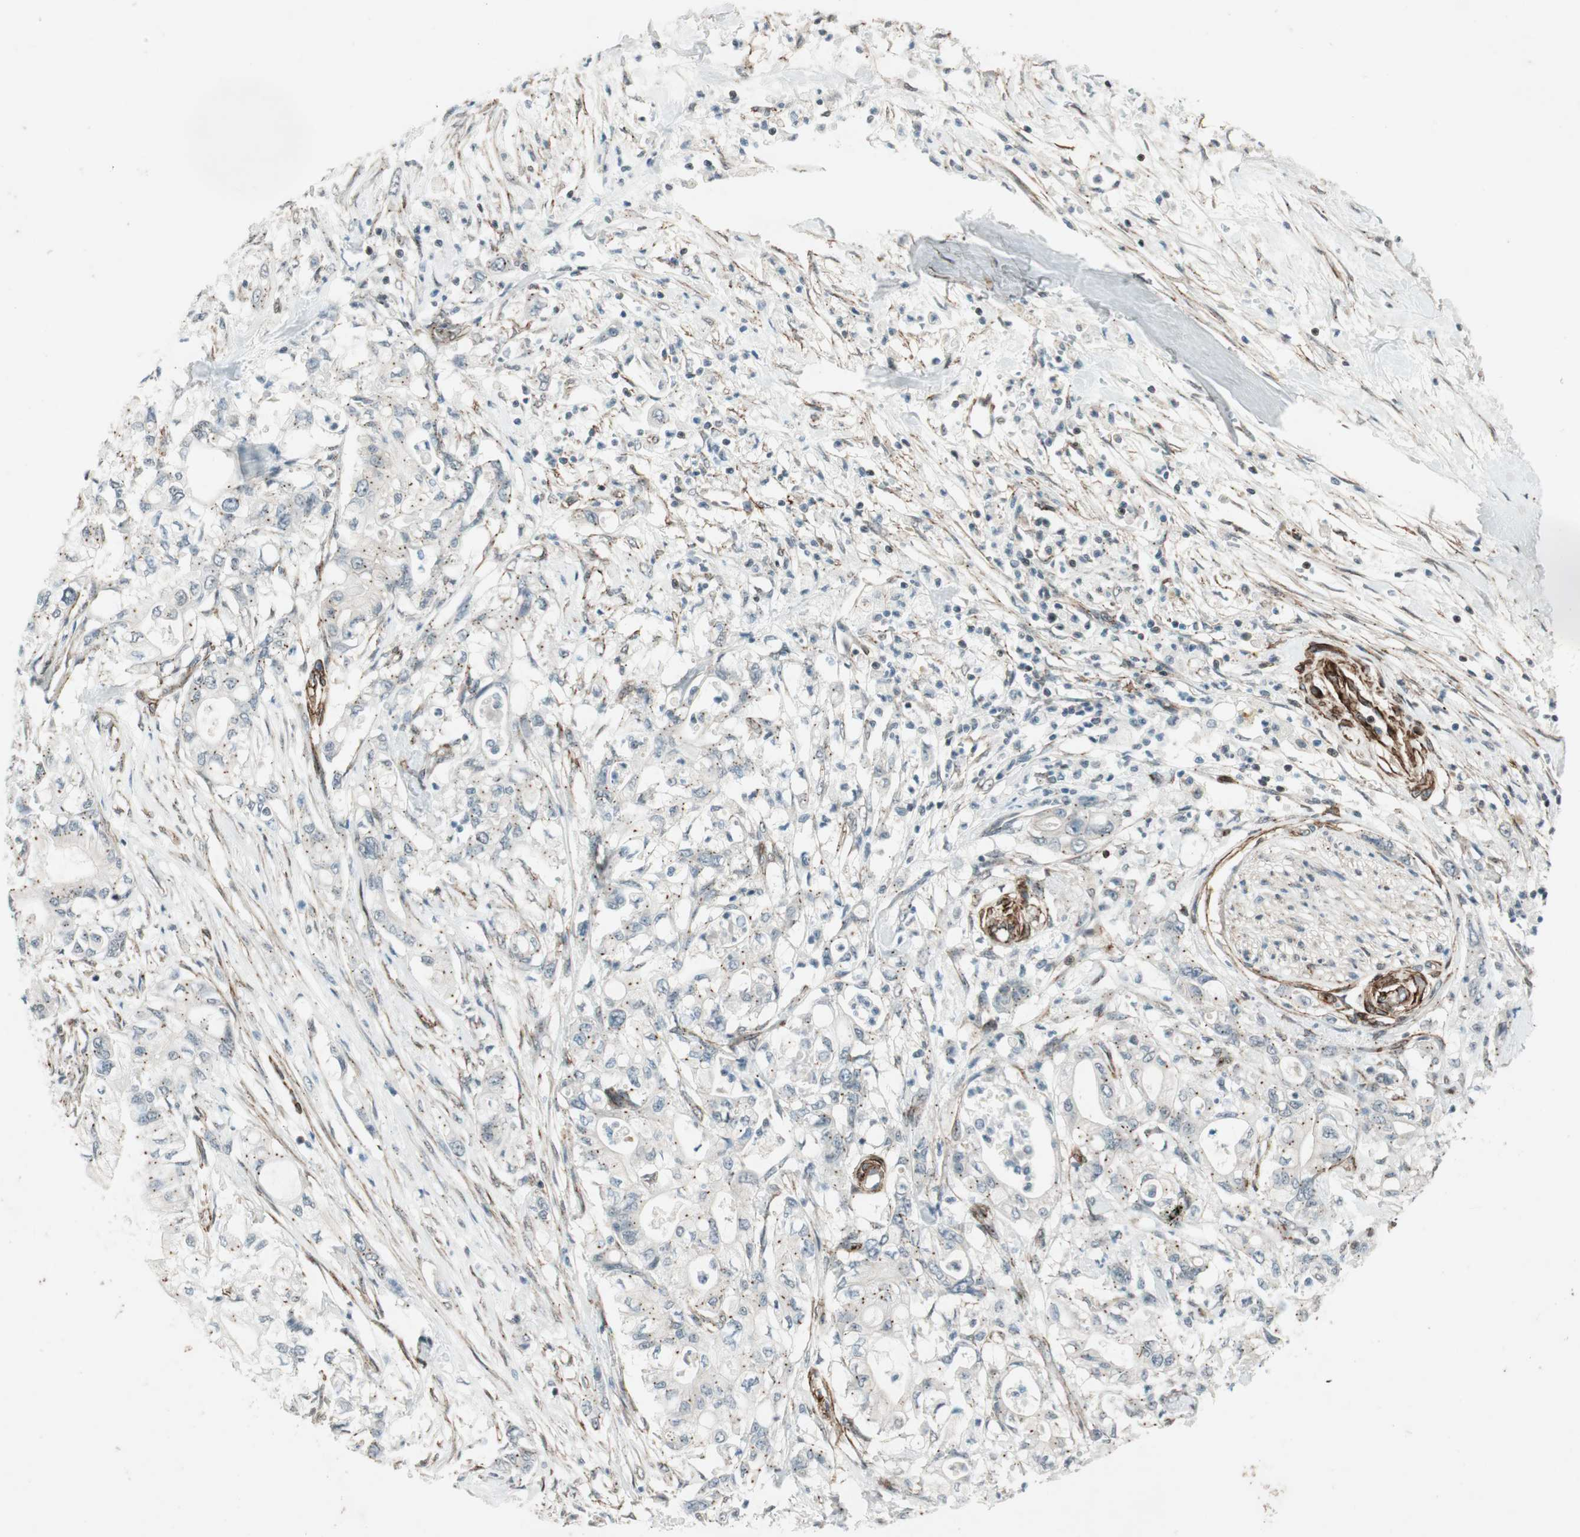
{"staining": {"intensity": "moderate", "quantity": "<25%", "location": "cytoplasmic/membranous"}, "tissue": "pancreatic cancer", "cell_type": "Tumor cells", "image_type": "cancer", "snomed": [{"axis": "morphology", "description": "Adenocarcinoma, NOS"}, {"axis": "topography", "description": "Pancreas"}], "caption": "The photomicrograph shows a brown stain indicating the presence of a protein in the cytoplasmic/membranous of tumor cells in pancreatic adenocarcinoma.", "gene": "CDK19", "patient": {"sex": "male", "age": 79}}